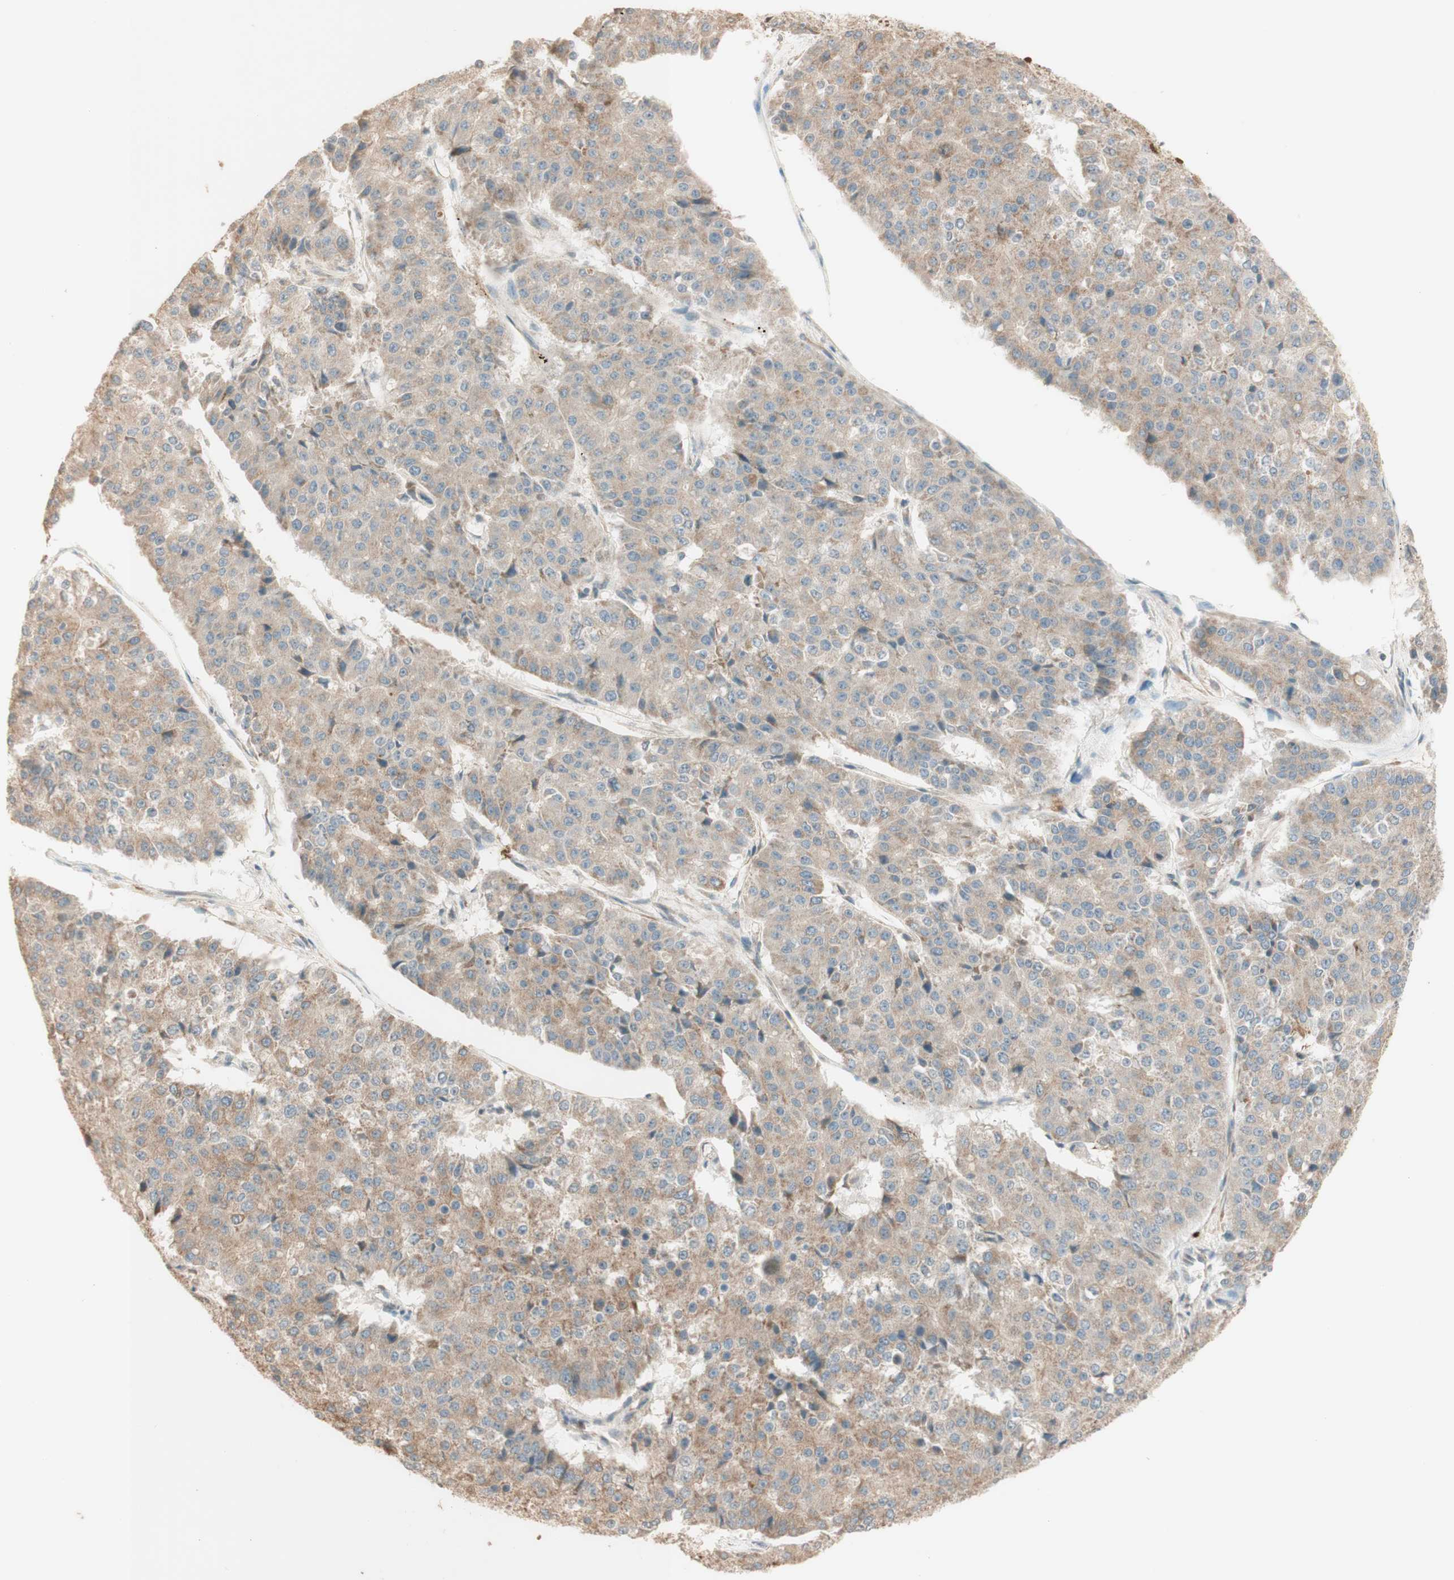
{"staining": {"intensity": "weak", "quantity": ">75%", "location": "cytoplasmic/membranous"}, "tissue": "pancreatic cancer", "cell_type": "Tumor cells", "image_type": "cancer", "snomed": [{"axis": "morphology", "description": "Adenocarcinoma, NOS"}, {"axis": "topography", "description": "Pancreas"}], "caption": "The immunohistochemical stain highlights weak cytoplasmic/membranous positivity in tumor cells of pancreatic cancer tissue.", "gene": "CLCN2", "patient": {"sex": "male", "age": 50}}